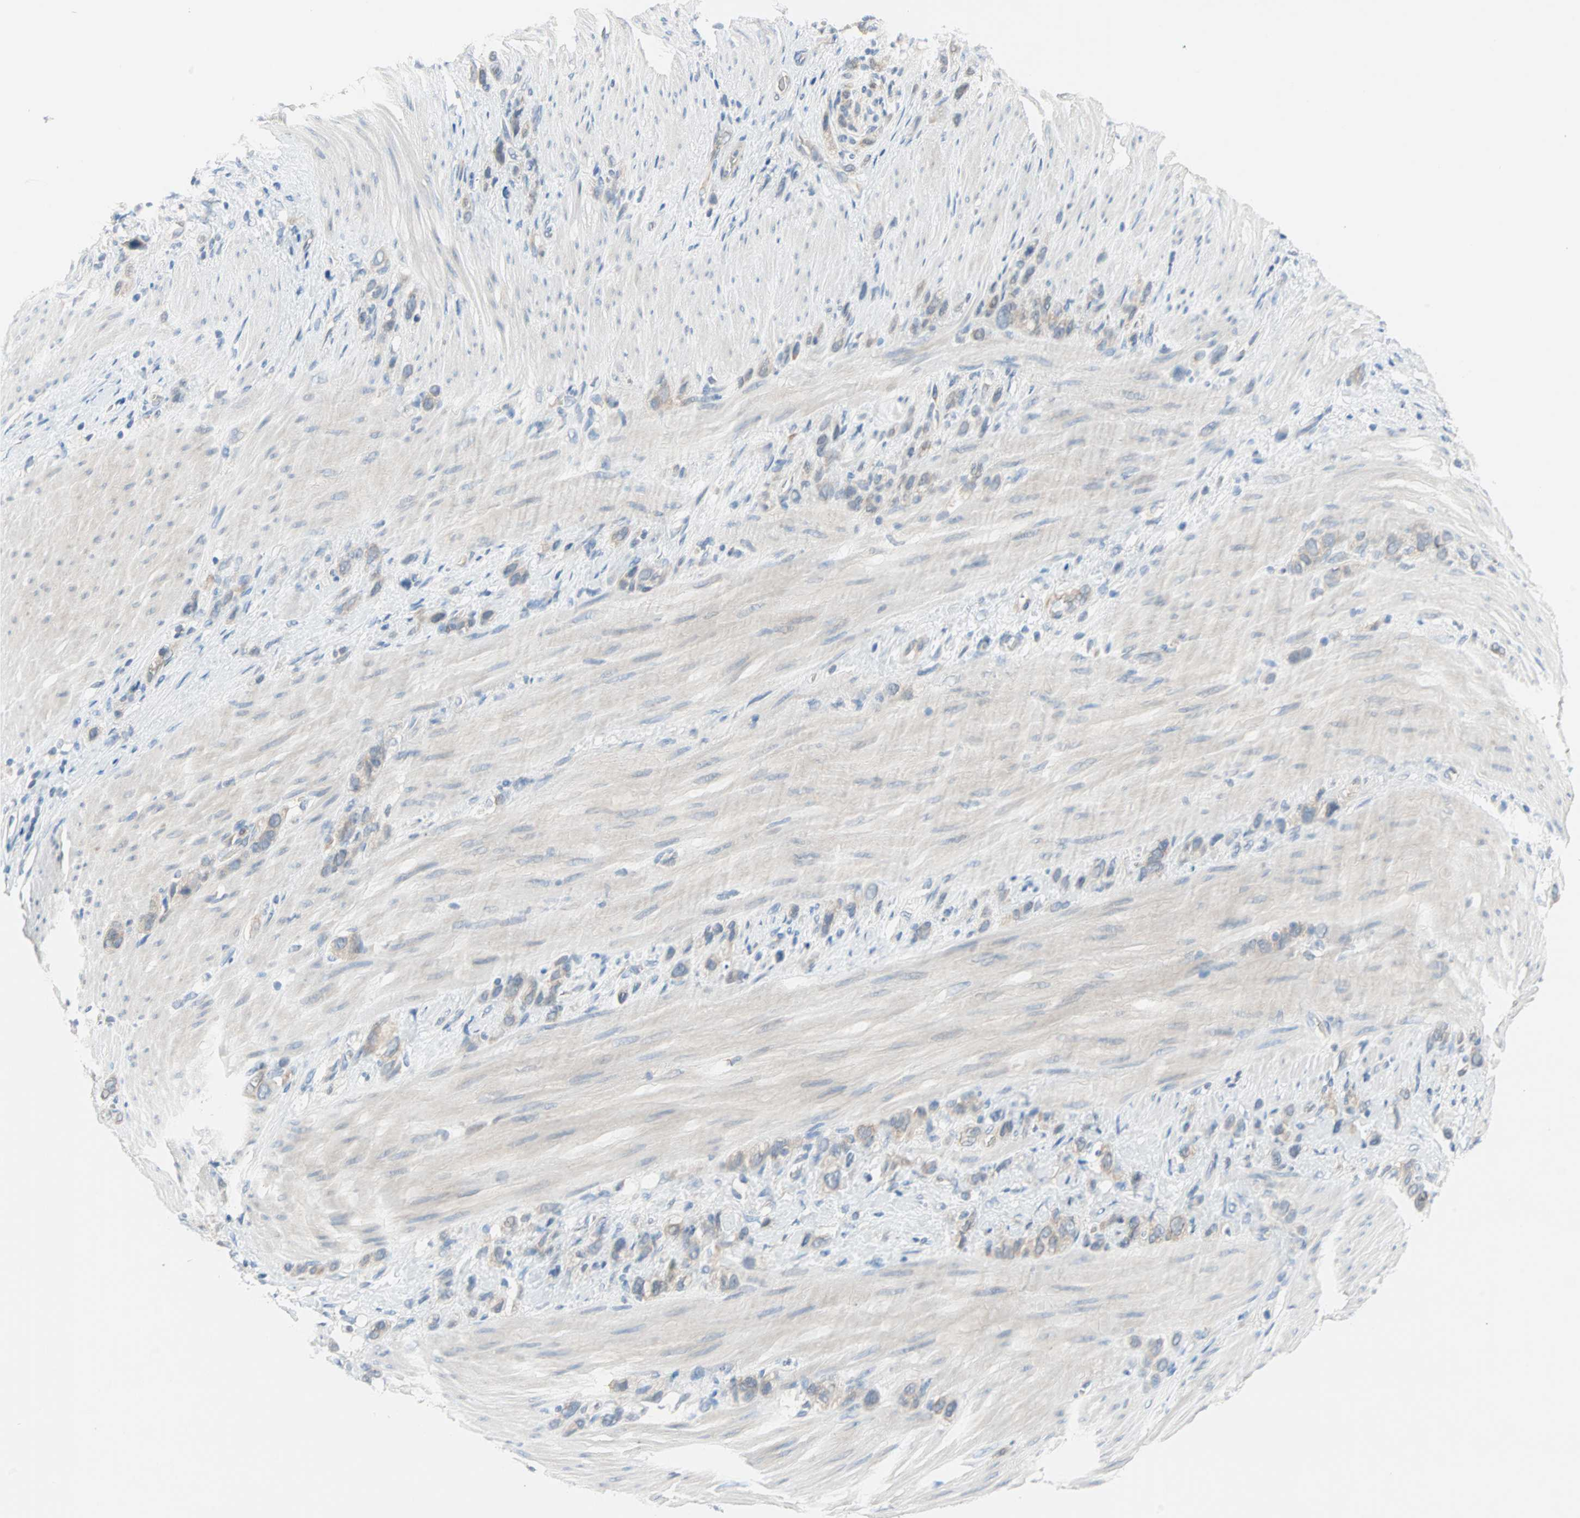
{"staining": {"intensity": "moderate", "quantity": "25%-75%", "location": "cytoplasmic/membranous"}, "tissue": "stomach cancer", "cell_type": "Tumor cells", "image_type": "cancer", "snomed": [{"axis": "morphology", "description": "Normal tissue, NOS"}, {"axis": "morphology", "description": "Adenocarcinoma, NOS"}, {"axis": "morphology", "description": "Adenocarcinoma, High grade"}, {"axis": "topography", "description": "Stomach, upper"}, {"axis": "topography", "description": "Stomach"}], "caption": "Tumor cells reveal medium levels of moderate cytoplasmic/membranous staining in approximately 25%-75% of cells in human stomach cancer. (Brightfield microscopy of DAB IHC at high magnification).", "gene": "MPI", "patient": {"sex": "female", "age": 65}}